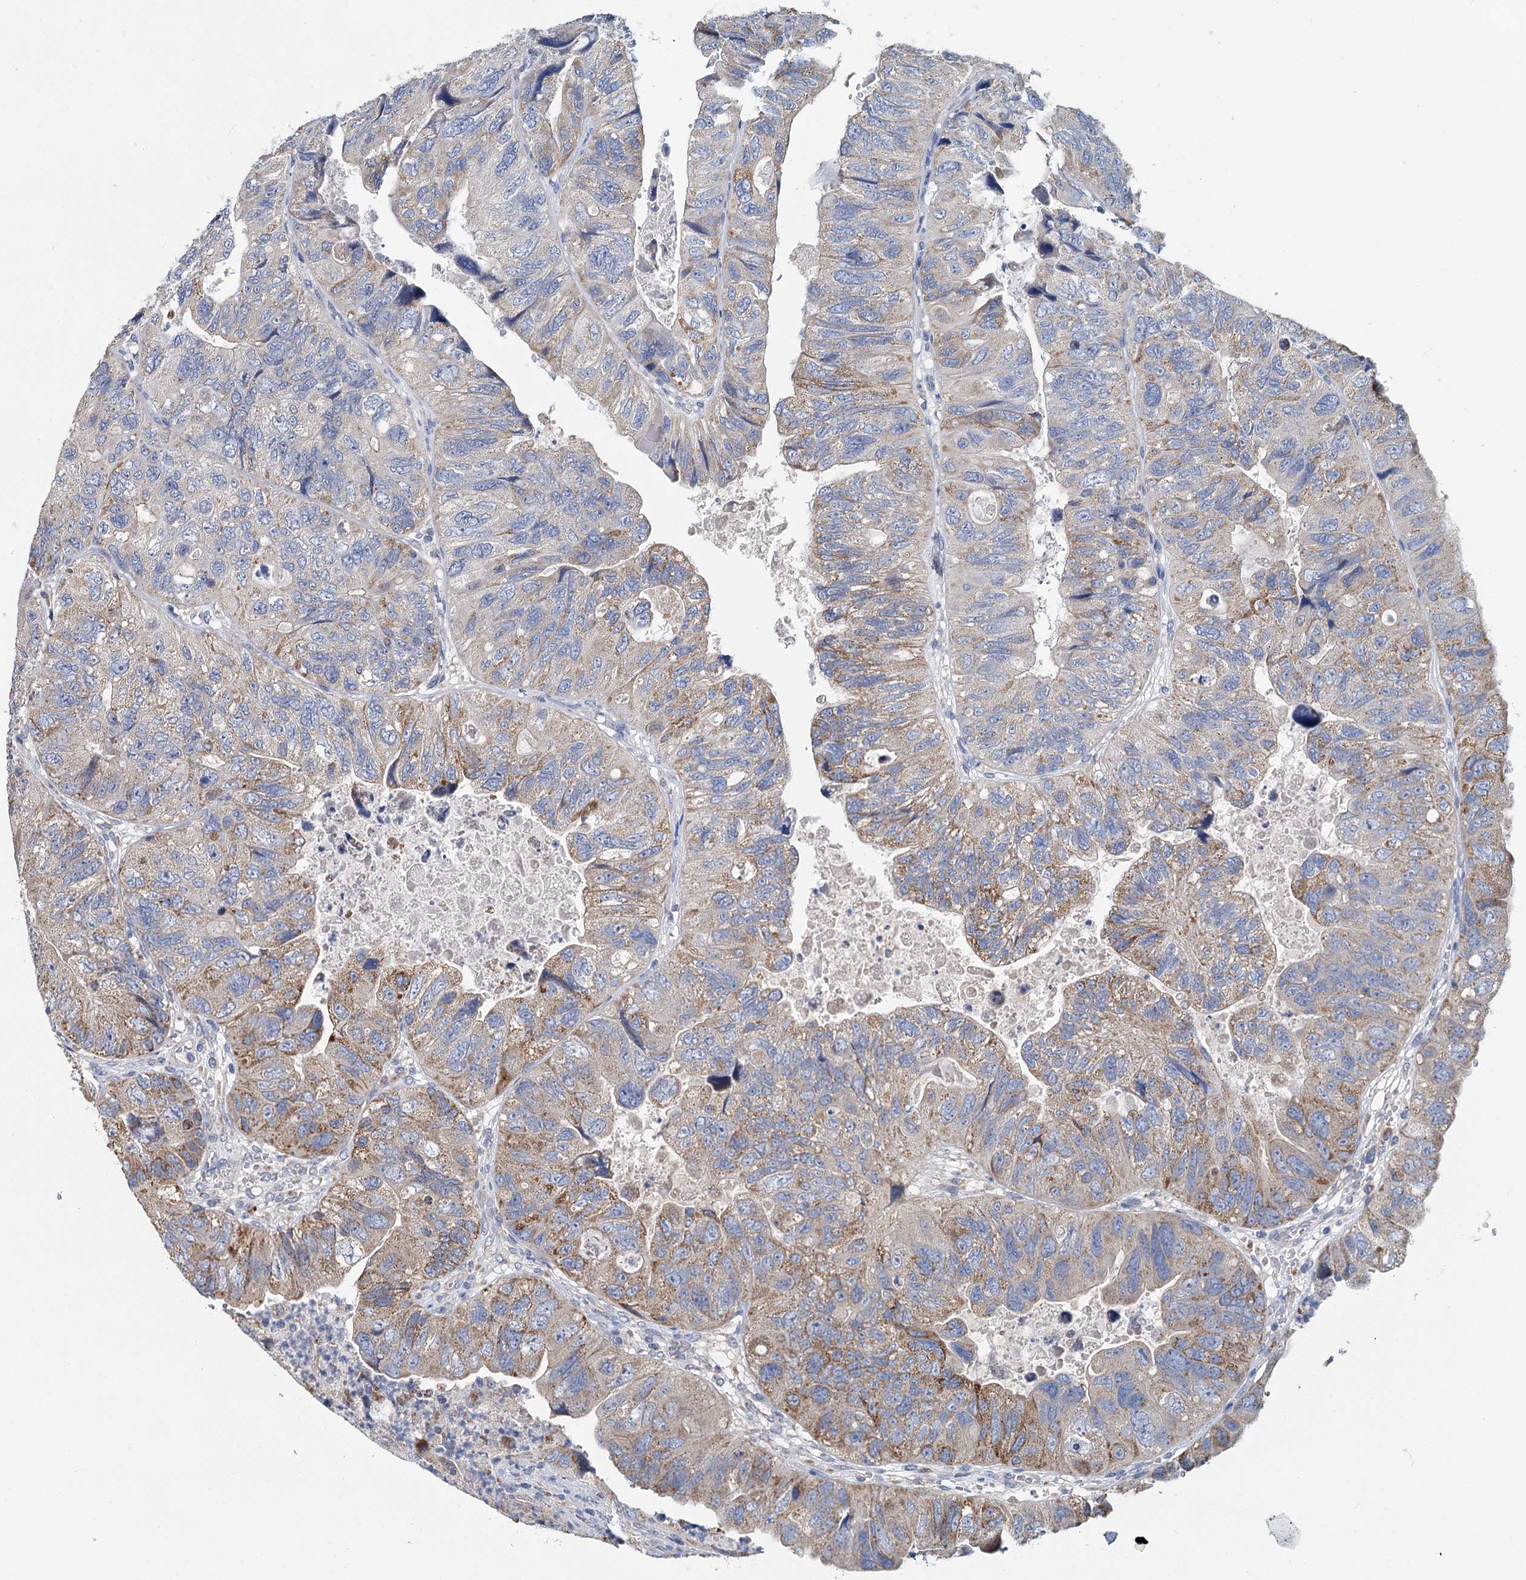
{"staining": {"intensity": "moderate", "quantity": "<25%", "location": "cytoplasmic/membranous"}, "tissue": "colorectal cancer", "cell_type": "Tumor cells", "image_type": "cancer", "snomed": [{"axis": "morphology", "description": "Adenocarcinoma, NOS"}, {"axis": "topography", "description": "Rectum"}], "caption": "Immunohistochemical staining of colorectal cancer reveals moderate cytoplasmic/membranous protein staining in about <25% of tumor cells.", "gene": "ANKRD16", "patient": {"sex": "male", "age": 63}}